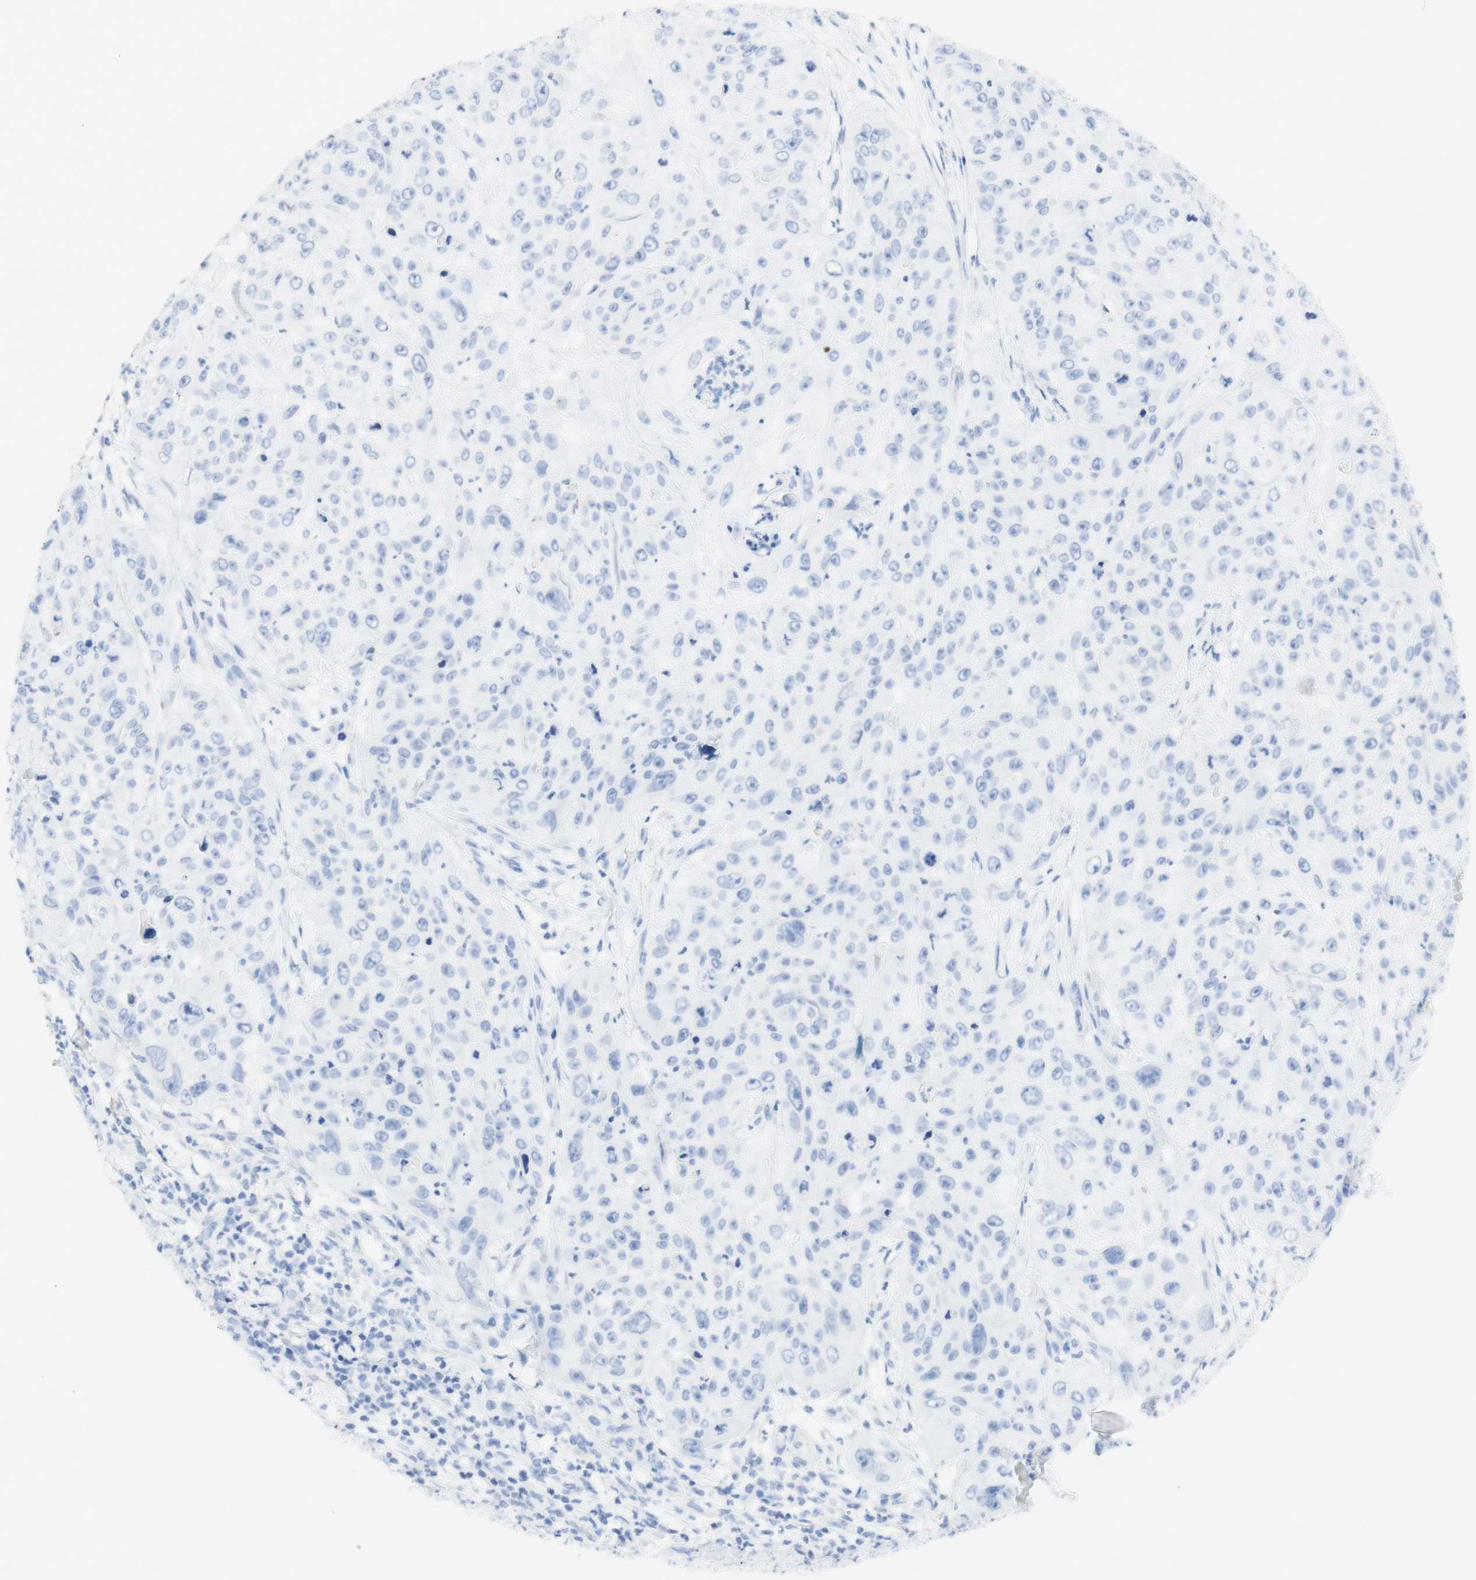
{"staining": {"intensity": "negative", "quantity": "none", "location": "none"}, "tissue": "skin cancer", "cell_type": "Tumor cells", "image_type": "cancer", "snomed": [{"axis": "morphology", "description": "Squamous cell carcinoma, NOS"}, {"axis": "topography", "description": "Skin"}], "caption": "Tumor cells are negative for protein expression in human skin cancer (squamous cell carcinoma). Nuclei are stained in blue.", "gene": "TPO", "patient": {"sex": "female", "age": 80}}